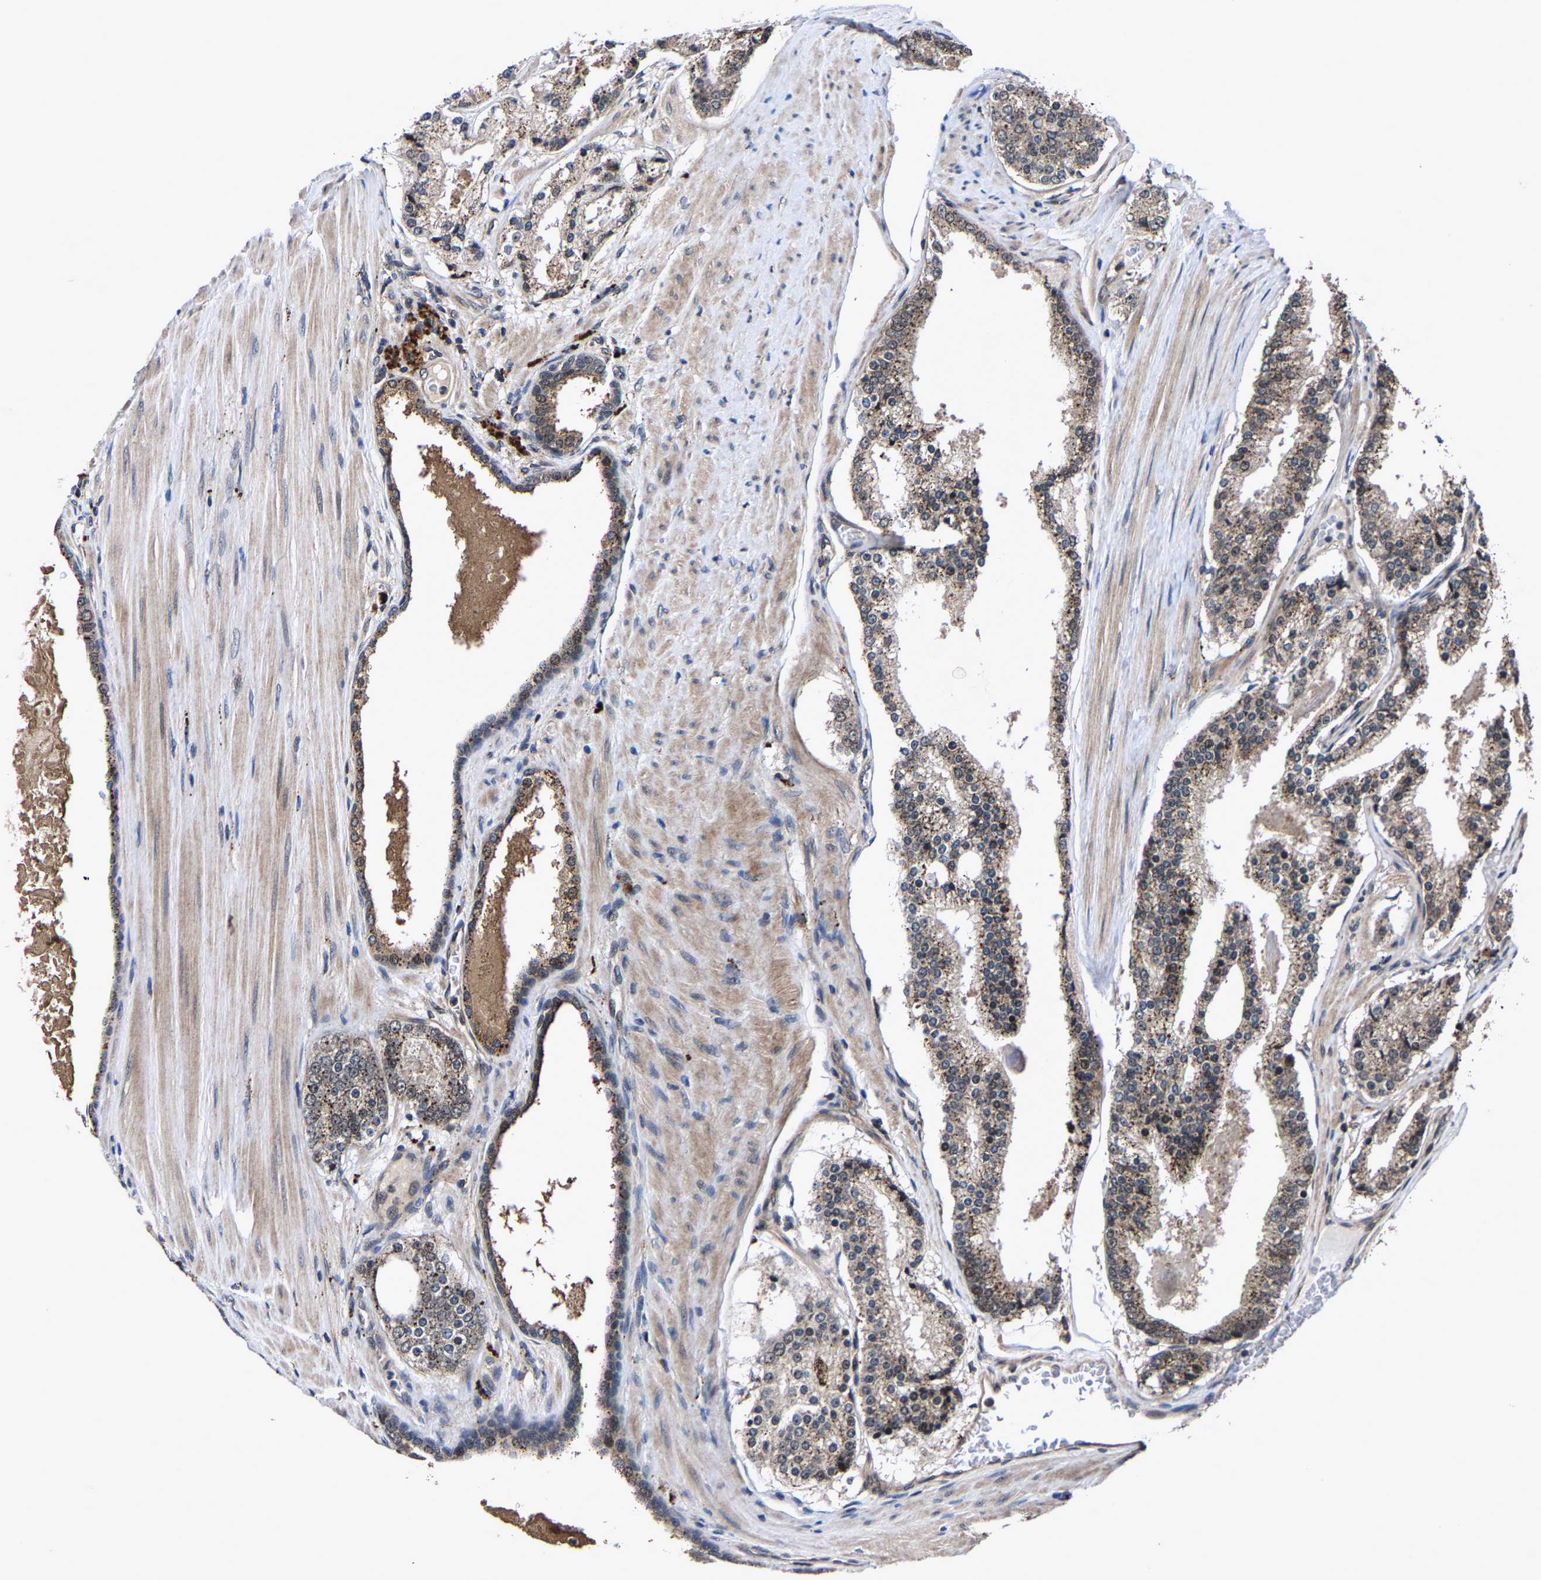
{"staining": {"intensity": "moderate", "quantity": ">75%", "location": "cytoplasmic/membranous"}, "tissue": "prostate cancer", "cell_type": "Tumor cells", "image_type": "cancer", "snomed": [{"axis": "morphology", "description": "Adenocarcinoma, Low grade"}, {"axis": "topography", "description": "Prostate"}], "caption": "DAB (3,3'-diaminobenzidine) immunohistochemical staining of human prostate cancer (adenocarcinoma (low-grade)) shows moderate cytoplasmic/membranous protein expression in about >75% of tumor cells.", "gene": "ZCCHC7", "patient": {"sex": "male", "age": 70}}